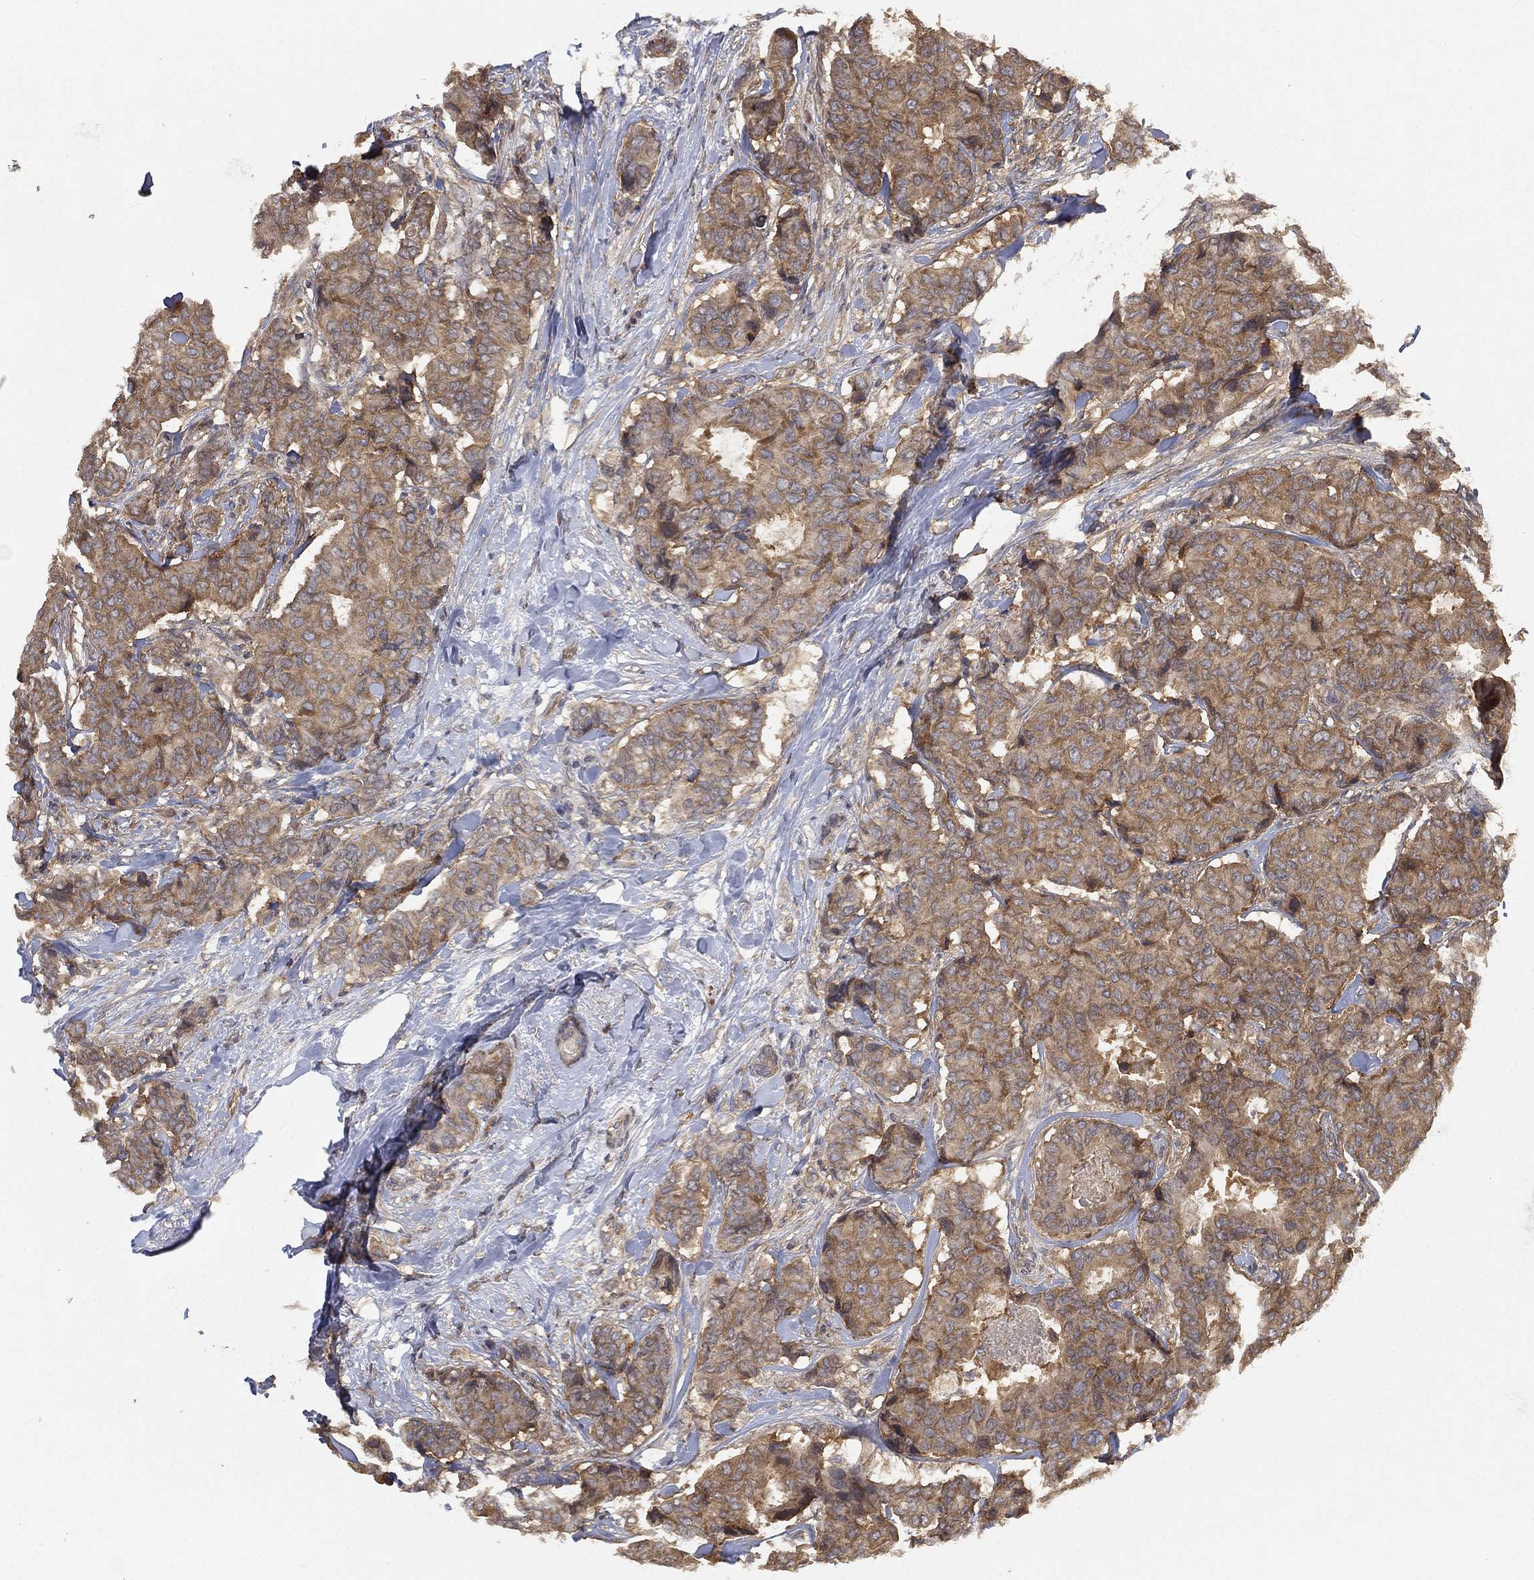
{"staining": {"intensity": "moderate", "quantity": "25%-75%", "location": "cytoplasmic/membranous"}, "tissue": "breast cancer", "cell_type": "Tumor cells", "image_type": "cancer", "snomed": [{"axis": "morphology", "description": "Duct carcinoma"}, {"axis": "topography", "description": "Breast"}], "caption": "Immunohistochemistry (DAB) staining of breast cancer (intraductal carcinoma) shows moderate cytoplasmic/membranous protein expression in about 25%-75% of tumor cells.", "gene": "UBA5", "patient": {"sex": "female", "age": 75}}